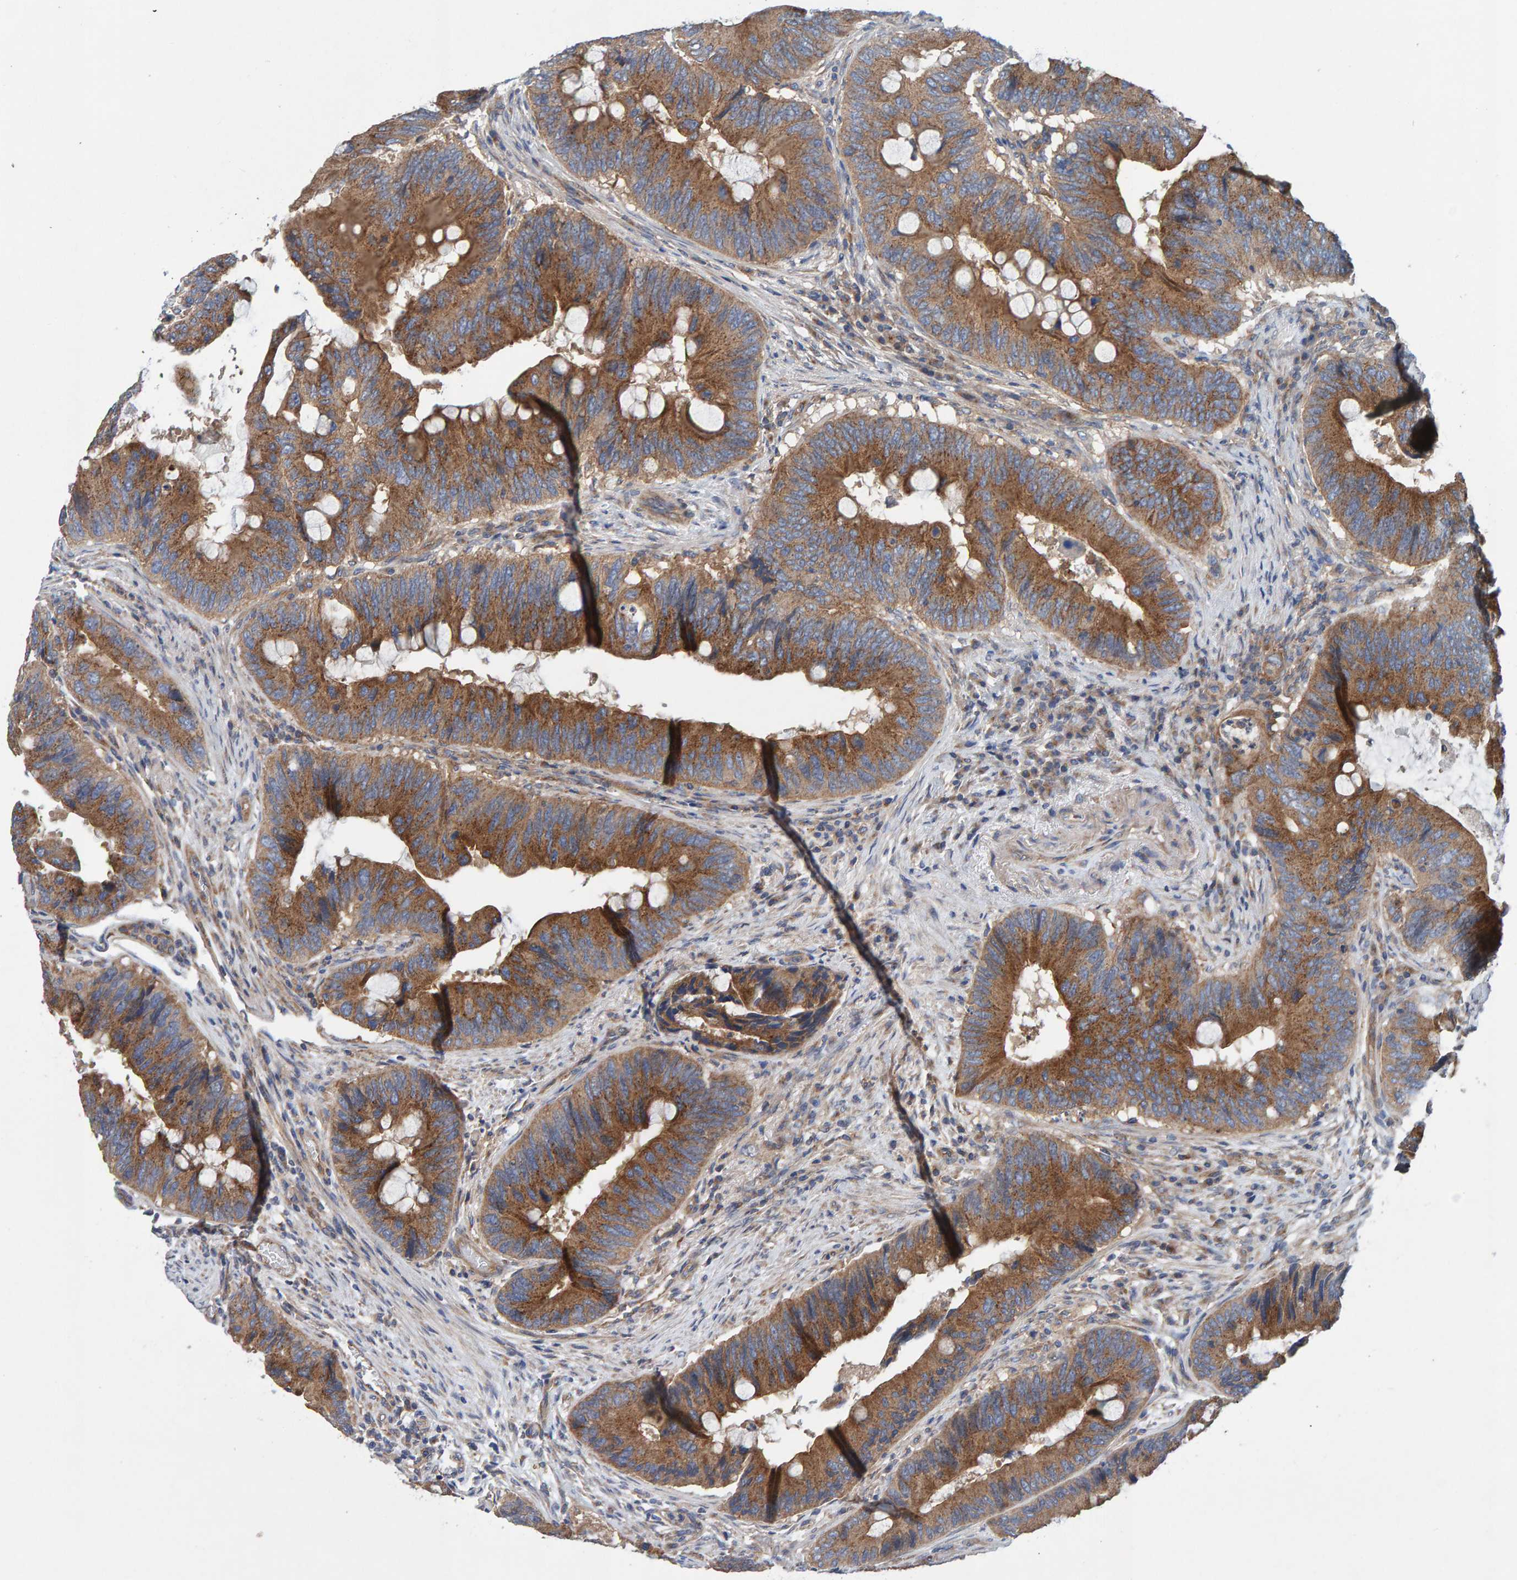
{"staining": {"intensity": "moderate", "quantity": ">75%", "location": "cytoplasmic/membranous"}, "tissue": "colorectal cancer", "cell_type": "Tumor cells", "image_type": "cancer", "snomed": [{"axis": "morphology", "description": "Adenocarcinoma, NOS"}, {"axis": "topography", "description": "Colon"}], "caption": "Moderate cytoplasmic/membranous staining is appreciated in about >75% of tumor cells in colorectal cancer (adenocarcinoma).", "gene": "MKLN1", "patient": {"sex": "male", "age": 71}}